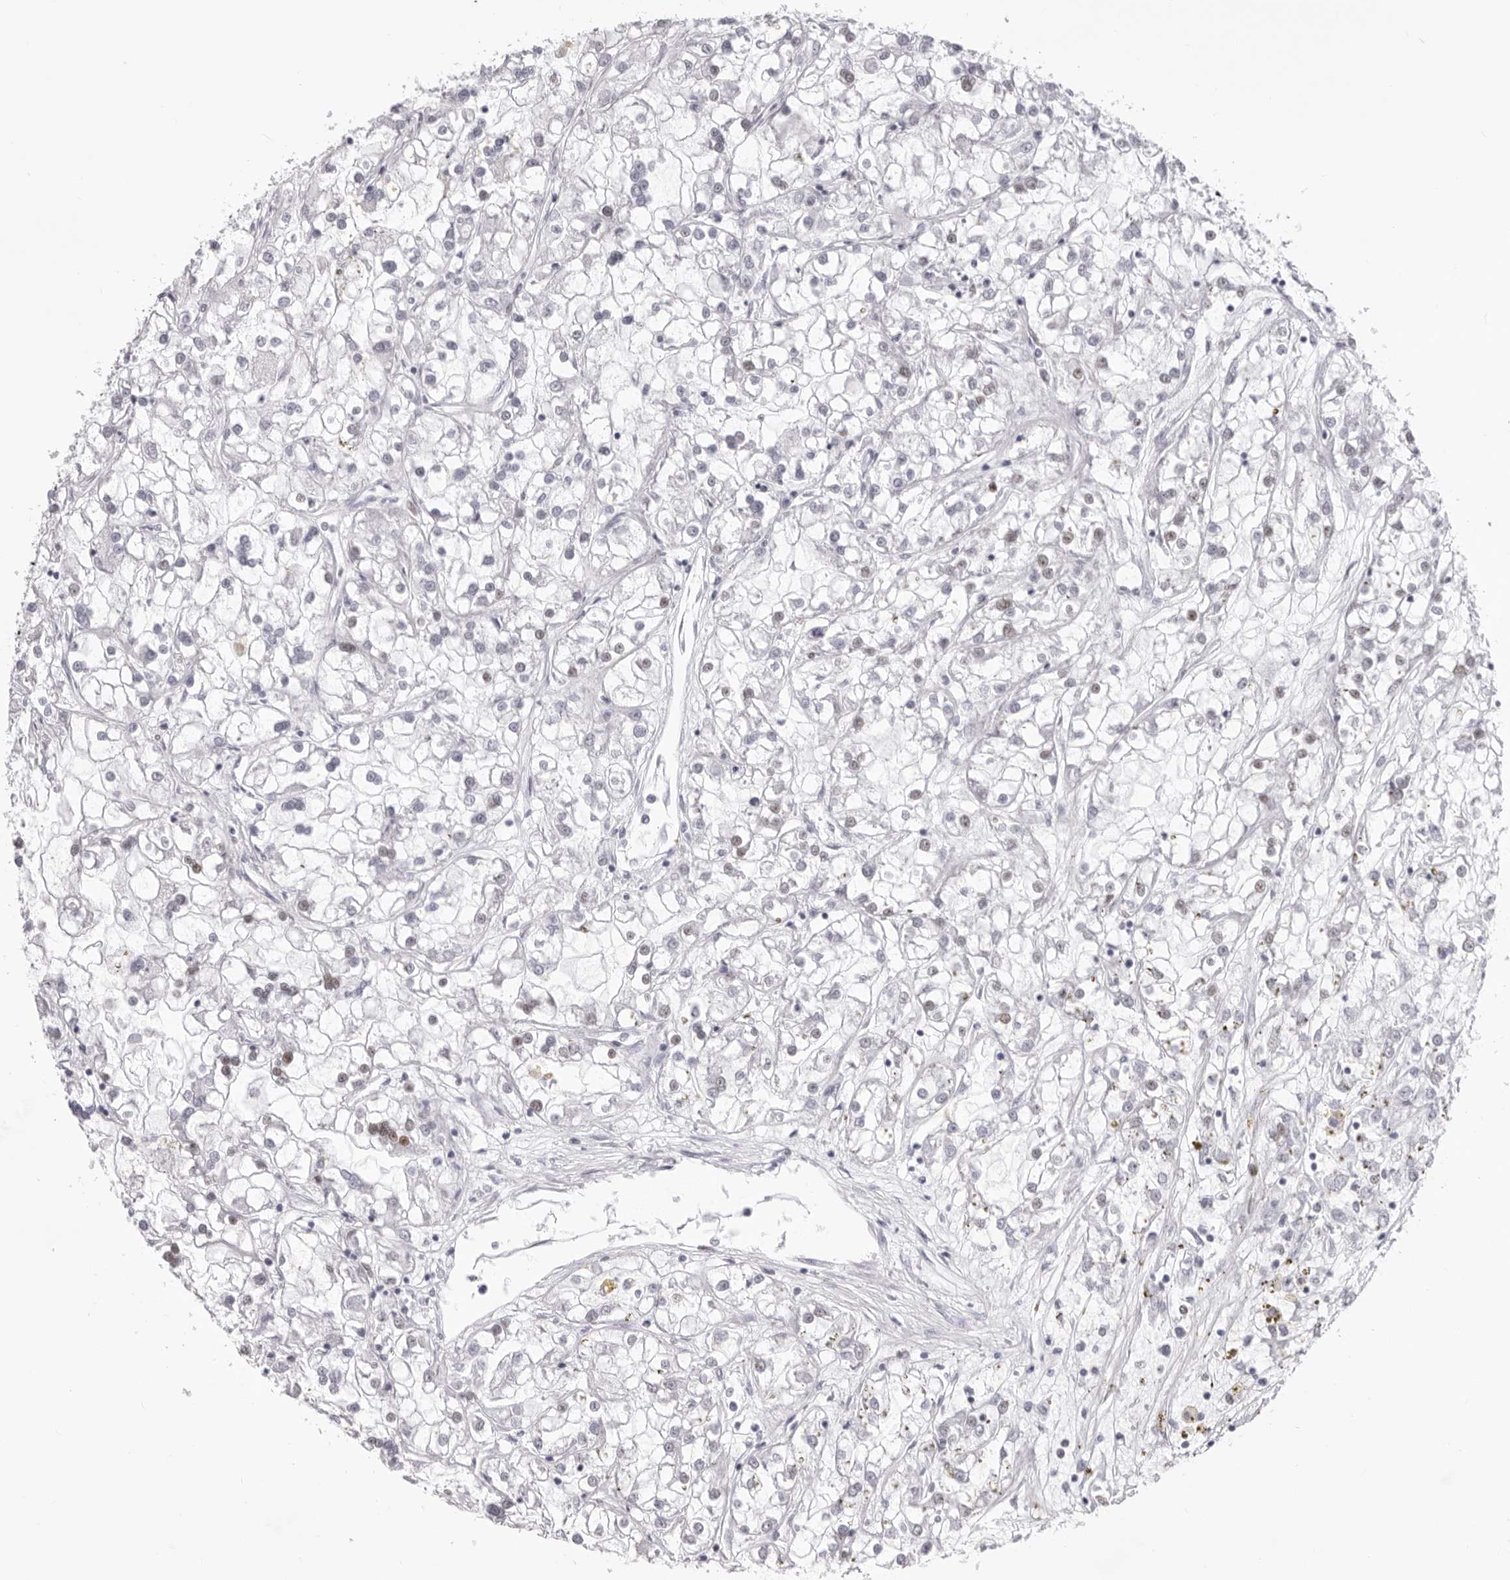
{"staining": {"intensity": "weak", "quantity": "<25%", "location": "nuclear"}, "tissue": "renal cancer", "cell_type": "Tumor cells", "image_type": "cancer", "snomed": [{"axis": "morphology", "description": "Adenocarcinoma, NOS"}, {"axis": "topography", "description": "Kidney"}], "caption": "IHC histopathology image of human adenocarcinoma (renal) stained for a protein (brown), which displays no expression in tumor cells. (DAB IHC, high magnification).", "gene": "IRF2BP2", "patient": {"sex": "female", "age": 52}}